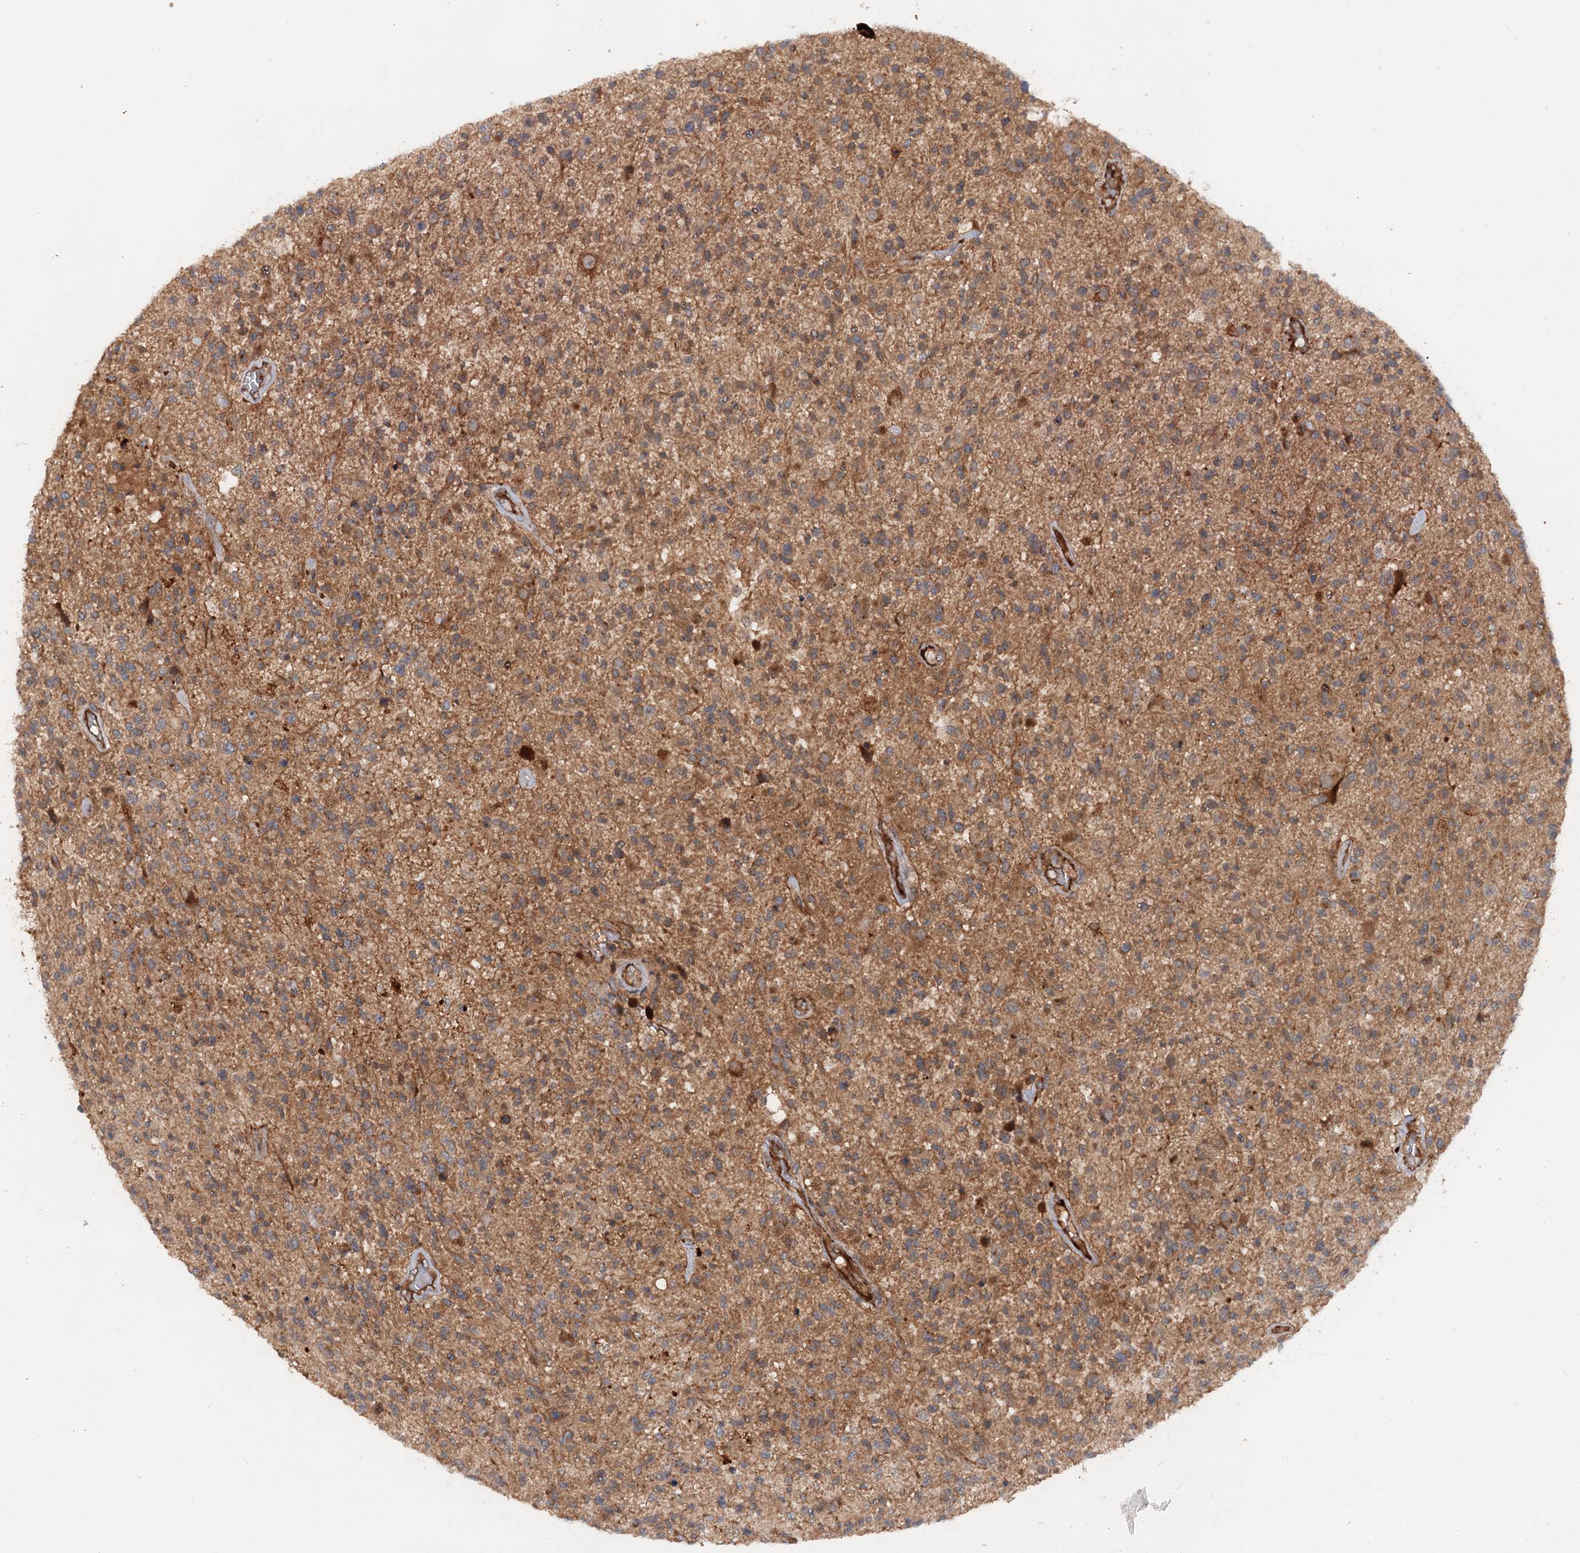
{"staining": {"intensity": "moderate", "quantity": "<25%", "location": "cytoplasmic/membranous"}, "tissue": "glioma", "cell_type": "Tumor cells", "image_type": "cancer", "snomed": [{"axis": "morphology", "description": "Glioma, malignant, High grade"}, {"axis": "morphology", "description": "Glioblastoma, NOS"}, {"axis": "topography", "description": "Brain"}], "caption": "Tumor cells show moderate cytoplasmic/membranous expression in approximately <25% of cells in glioblastoma.", "gene": "ADGRG4", "patient": {"sex": "male", "age": 60}}